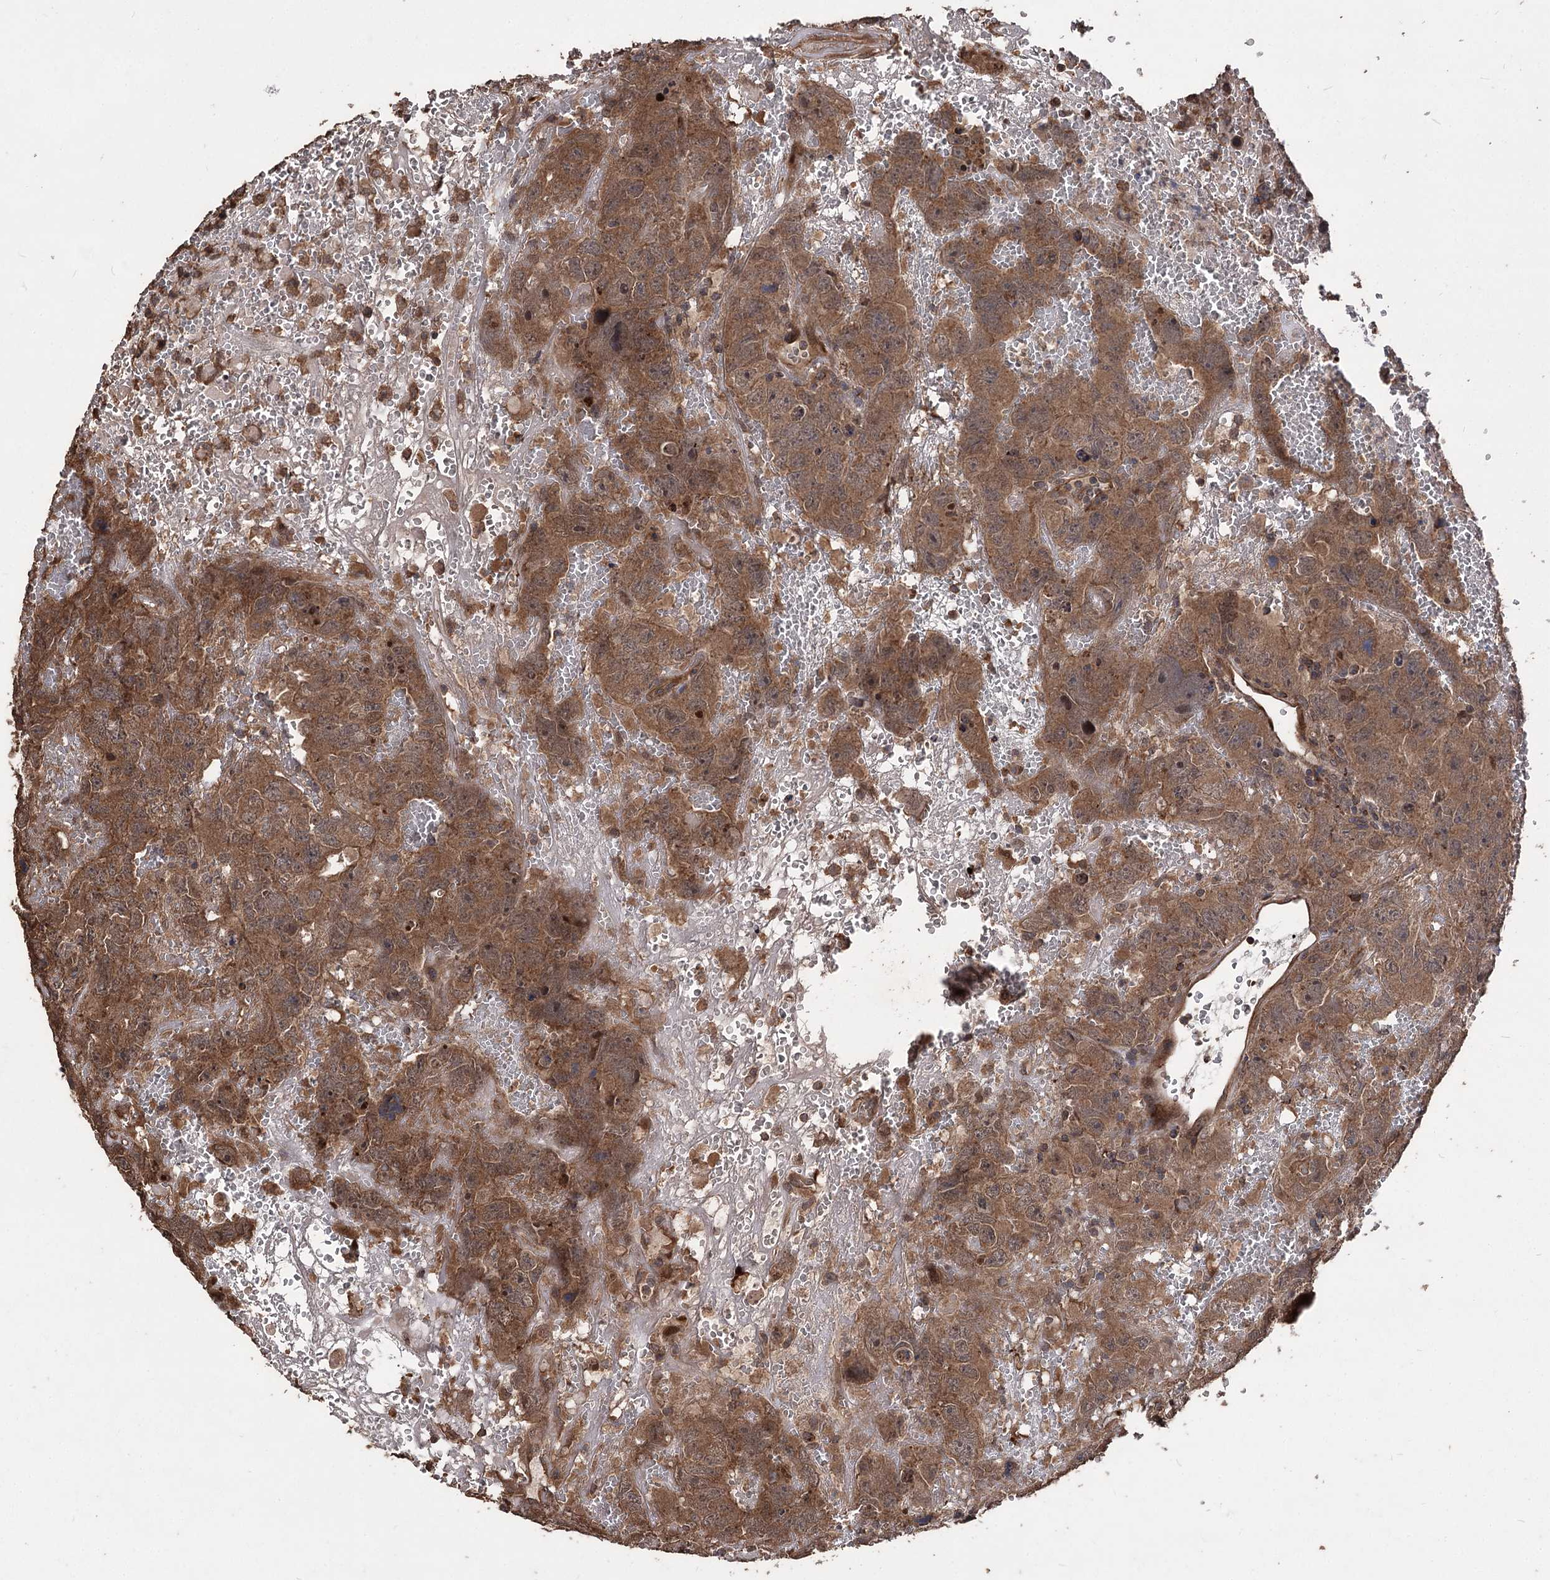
{"staining": {"intensity": "moderate", "quantity": ">75%", "location": "cytoplasmic/membranous"}, "tissue": "testis cancer", "cell_type": "Tumor cells", "image_type": "cancer", "snomed": [{"axis": "morphology", "description": "Carcinoma, Embryonal, NOS"}, {"axis": "topography", "description": "Testis"}], "caption": "Tumor cells reveal medium levels of moderate cytoplasmic/membranous positivity in approximately >75% of cells in human testis cancer (embryonal carcinoma).", "gene": "RASSF3", "patient": {"sex": "male", "age": 45}}